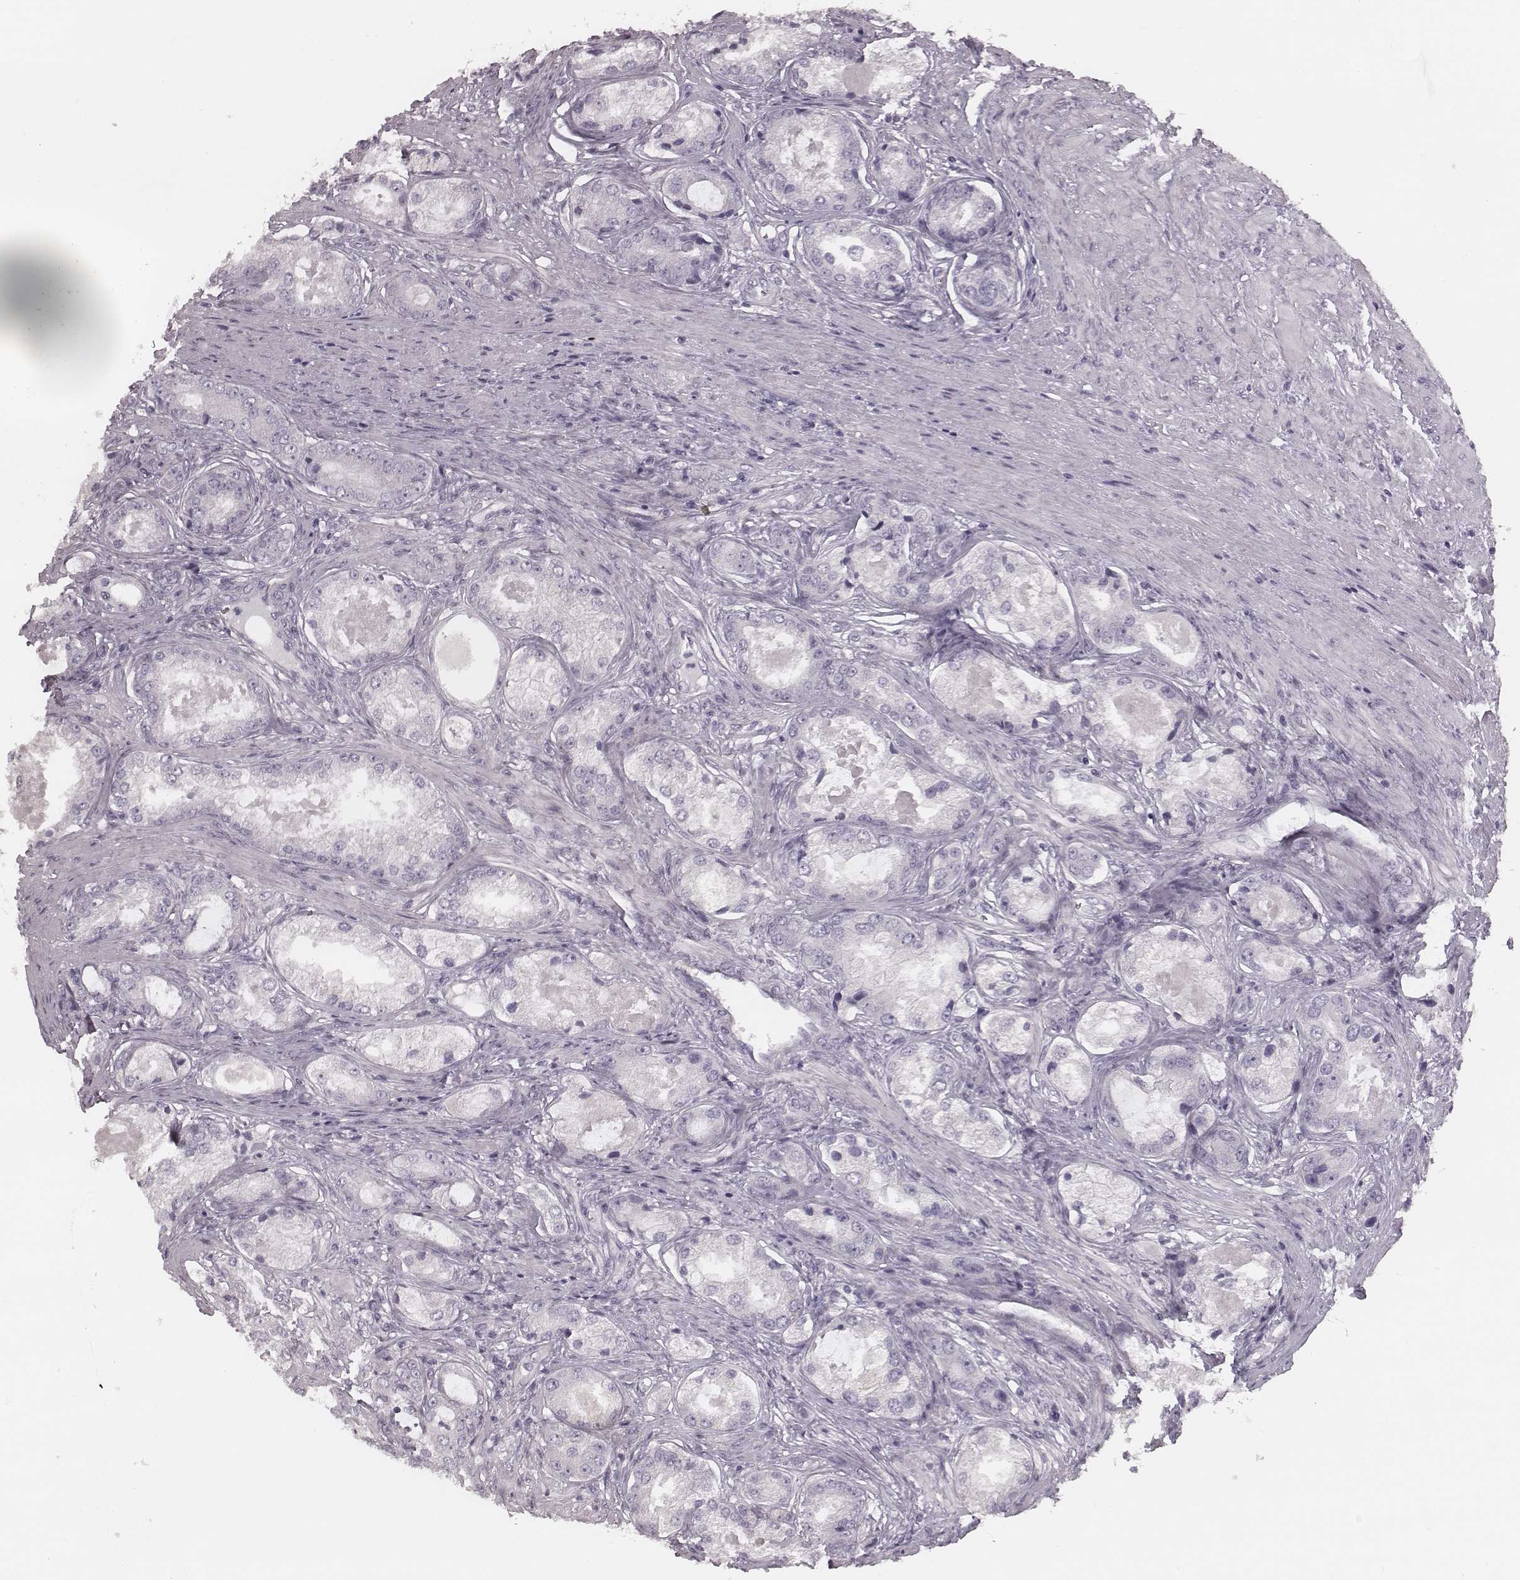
{"staining": {"intensity": "negative", "quantity": "none", "location": "none"}, "tissue": "prostate cancer", "cell_type": "Tumor cells", "image_type": "cancer", "snomed": [{"axis": "morphology", "description": "Adenocarcinoma, Low grade"}, {"axis": "topography", "description": "Prostate"}], "caption": "Prostate cancer (low-grade adenocarcinoma) was stained to show a protein in brown. There is no significant positivity in tumor cells.", "gene": "SPA17", "patient": {"sex": "male", "age": 68}}